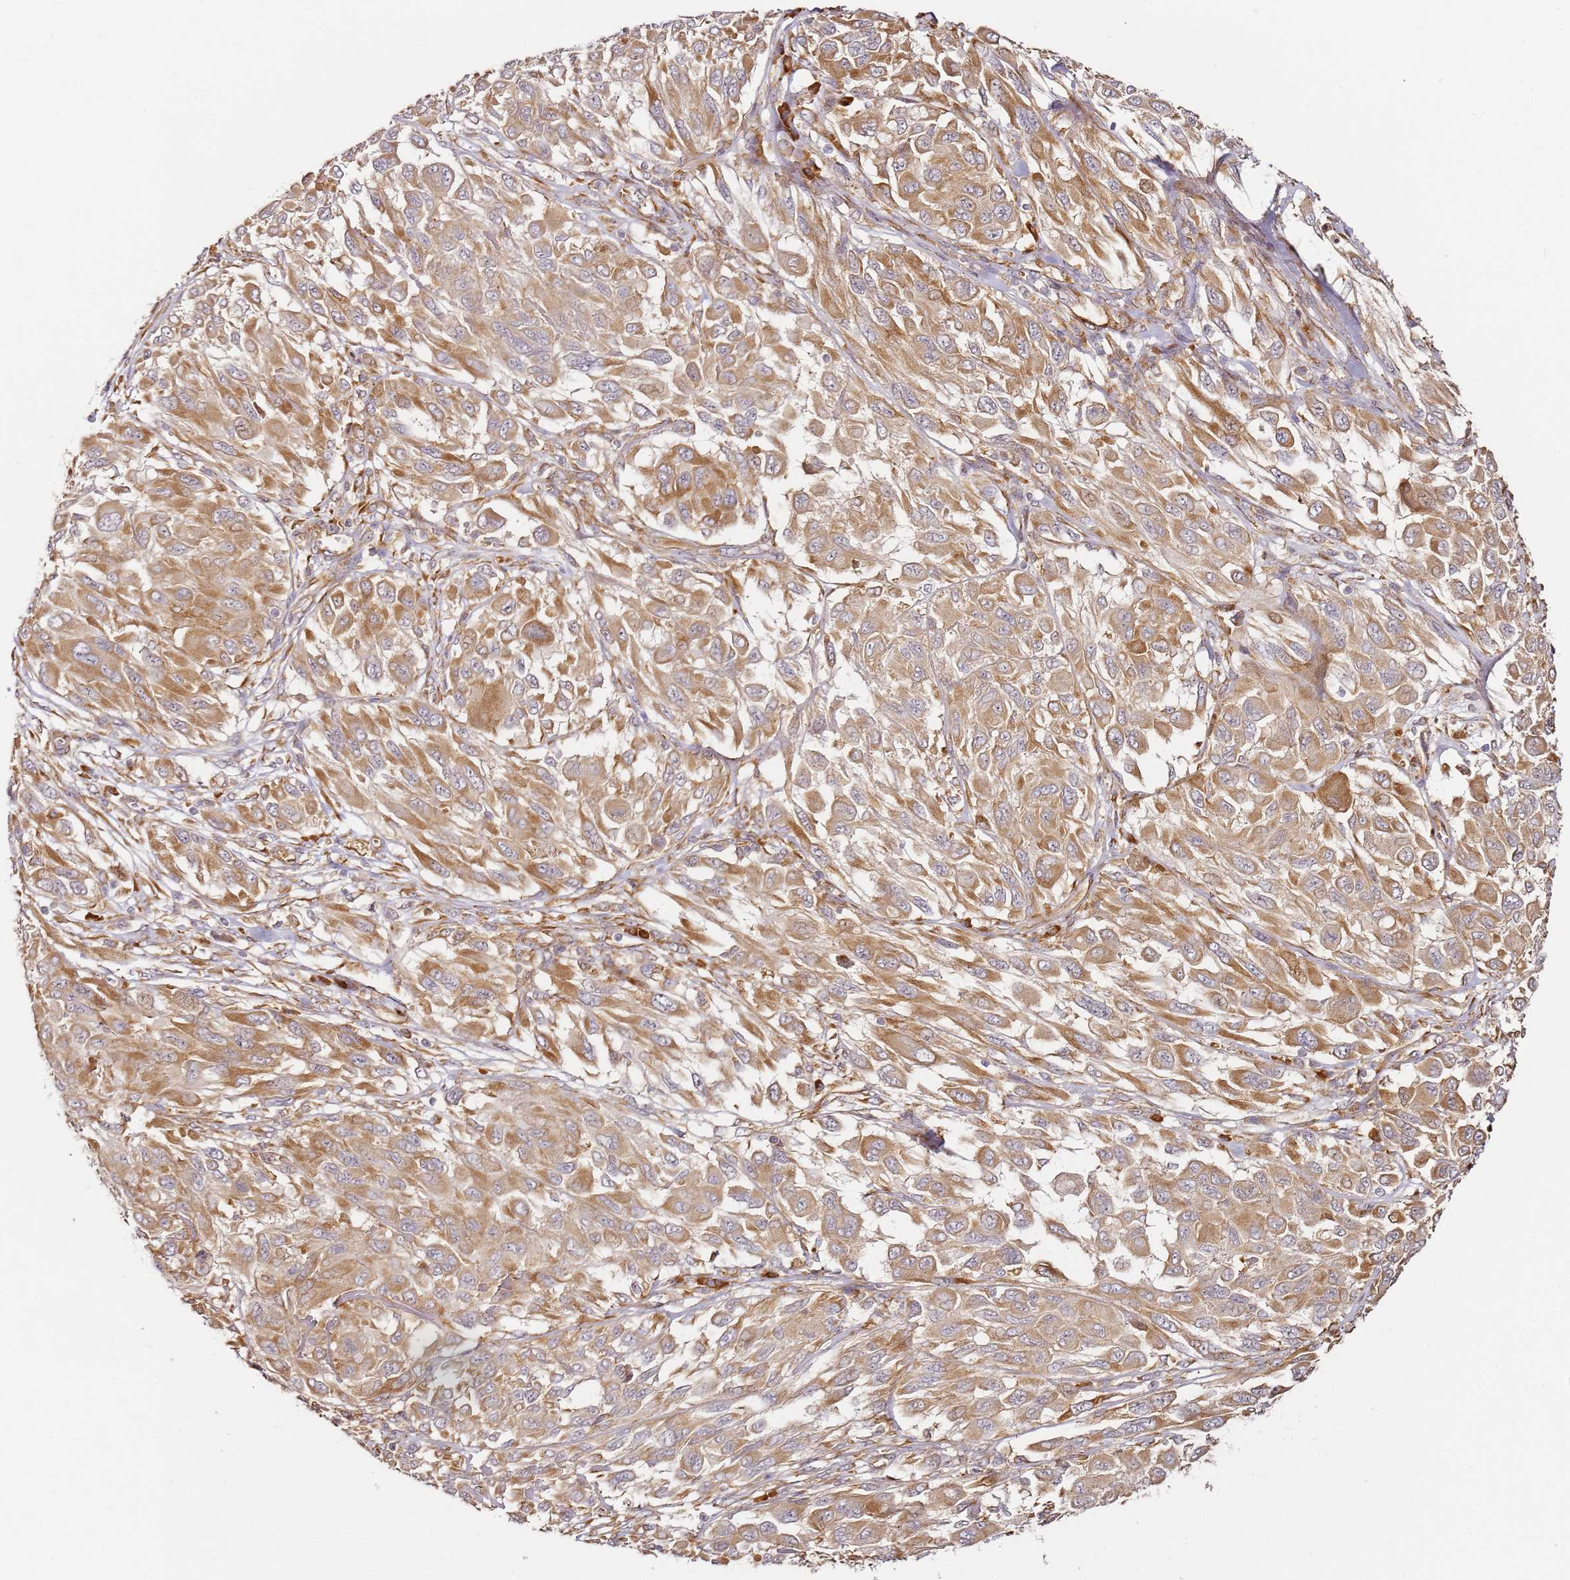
{"staining": {"intensity": "moderate", "quantity": ">75%", "location": "cytoplasmic/membranous"}, "tissue": "melanoma", "cell_type": "Tumor cells", "image_type": "cancer", "snomed": [{"axis": "morphology", "description": "Malignant melanoma, NOS"}, {"axis": "topography", "description": "Skin"}], "caption": "Immunohistochemistry photomicrograph of malignant melanoma stained for a protein (brown), which exhibits medium levels of moderate cytoplasmic/membranous staining in approximately >75% of tumor cells.", "gene": "RPS3A", "patient": {"sex": "female", "age": 91}}